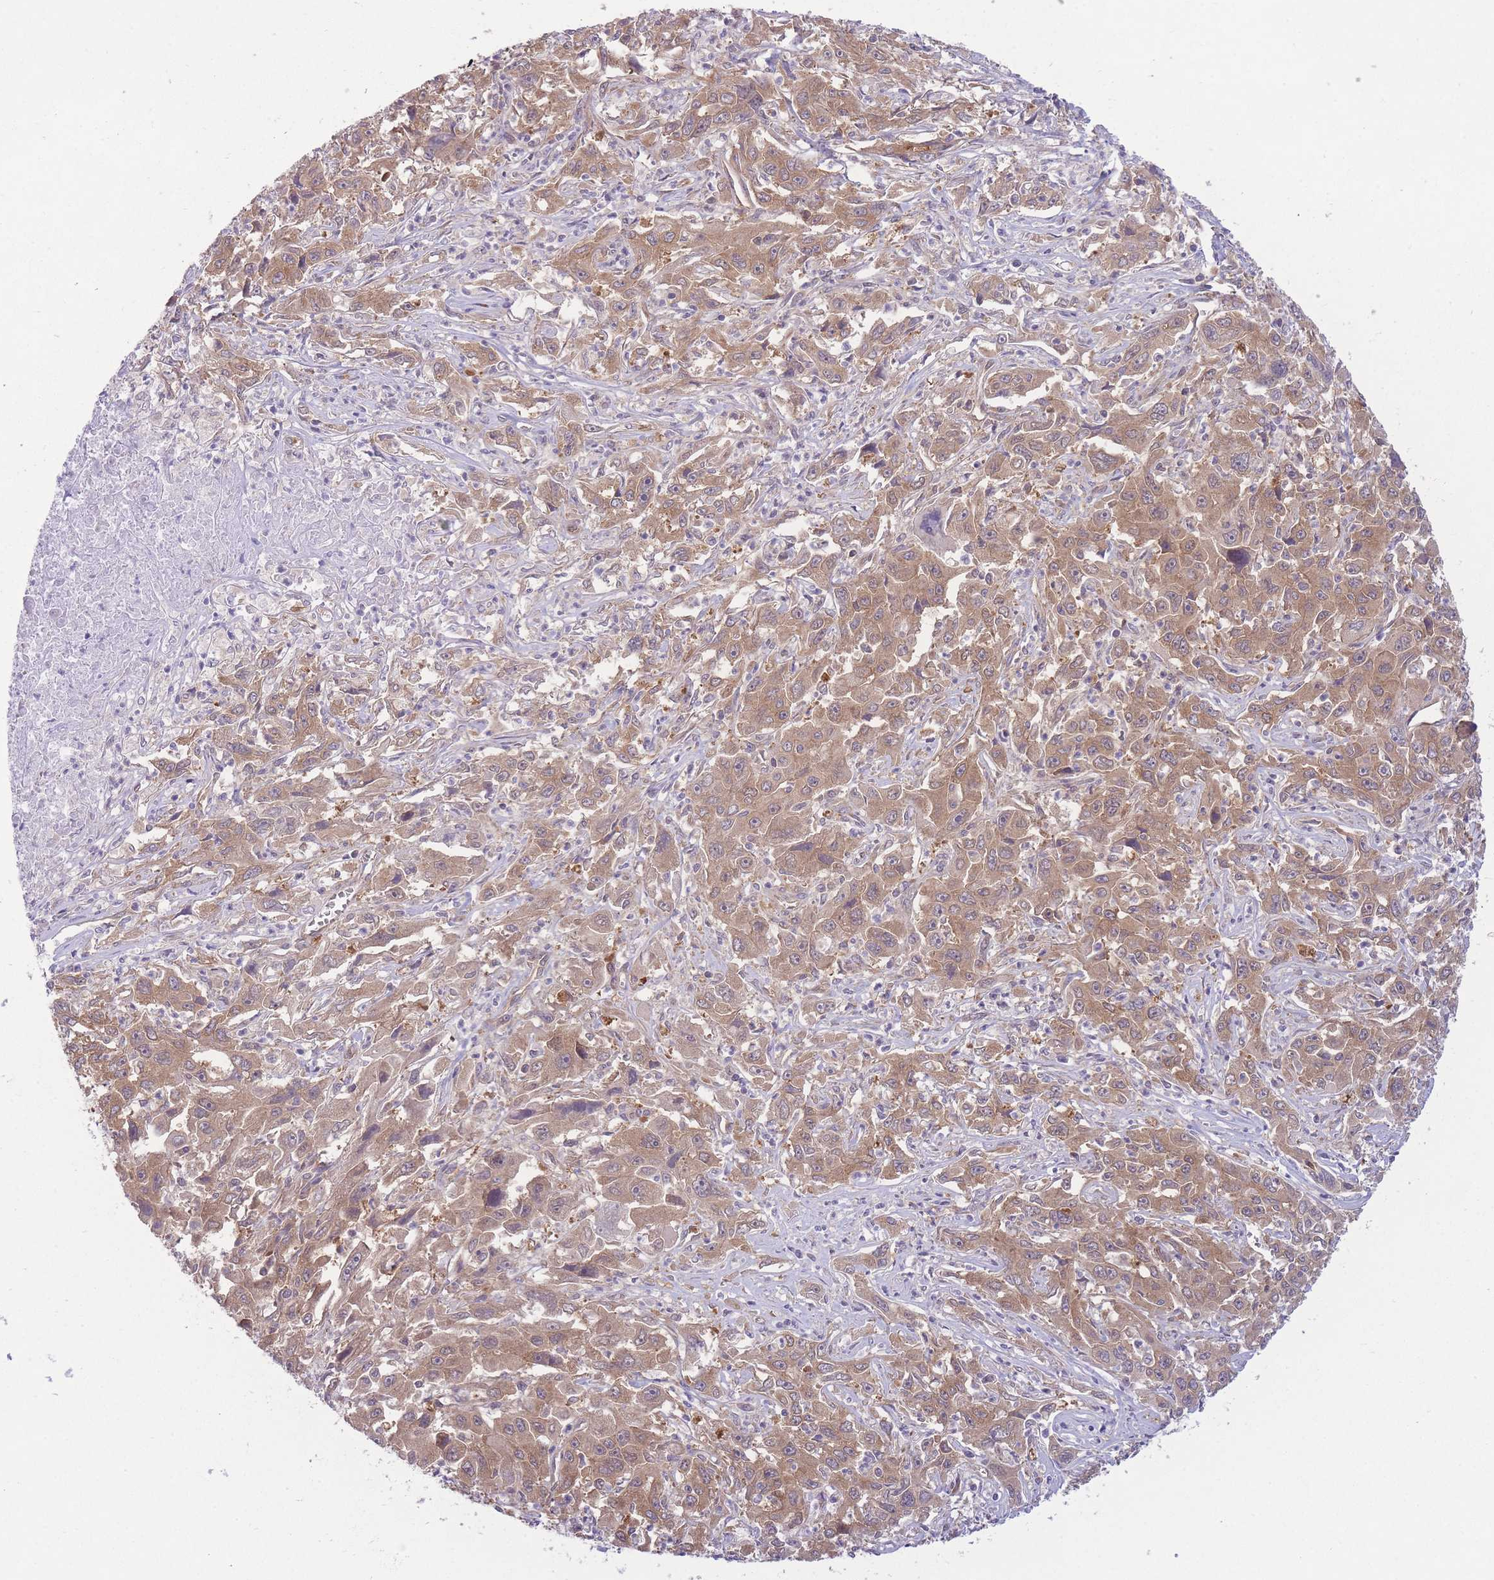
{"staining": {"intensity": "moderate", "quantity": ">75%", "location": "cytoplasmic/membranous"}, "tissue": "liver cancer", "cell_type": "Tumor cells", "image_type": "cancer", "snomed": [{"axis": "morphology", "description": "Carcinoma, Hepatocellular, NOS"}, {"axis": "topography", "description": "Liver"}], "caption": "This is an image of immunohistochemistry staining of hepatocellular carcinoma (liver), which shows moderate staining in the cytoplasmic/membranous of tumor cells.", "gene": "PFDN6", "patient": {"sex": "male", "age": 63}}